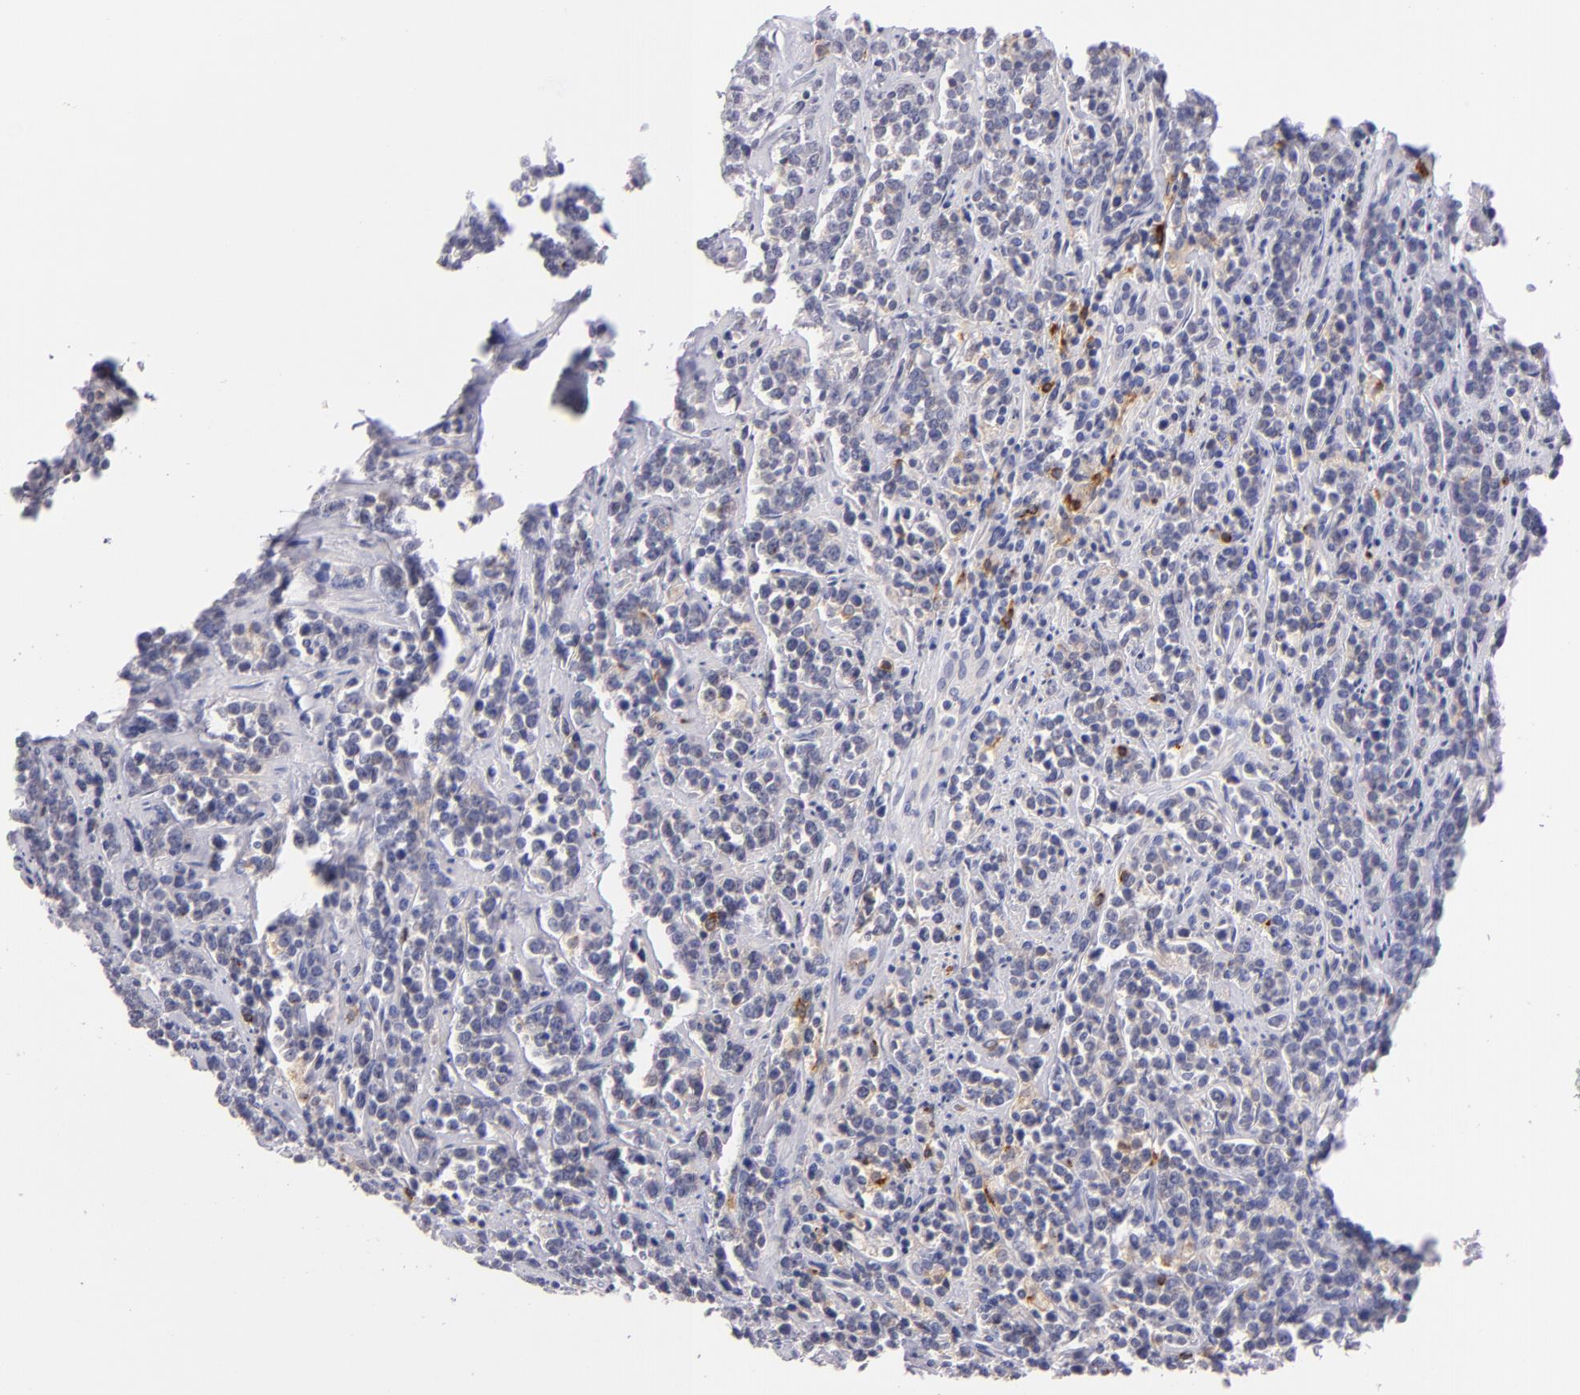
{"staining": {"intensity": "negative", "quantity": "none", "location": "none"}, "tissue": "lymphoma", "cell_type": "Tumor cells", "image_type": "cancer", "snomed": [{"axis": "morphology", "description": "Malignant lymphoma, non-Hodgkin's type, High grade"}, {"axis": "topography", "description": "Small intestine"}, {"axis": "topography", "description": "Colon"}], "caption": "Tumor cells show no significant protein positivity in malignant lymphoma, non-Hodgkin's type (high-grade).", "gene": "IL2RA", "patient": {"sex": "male", "age": 8}}